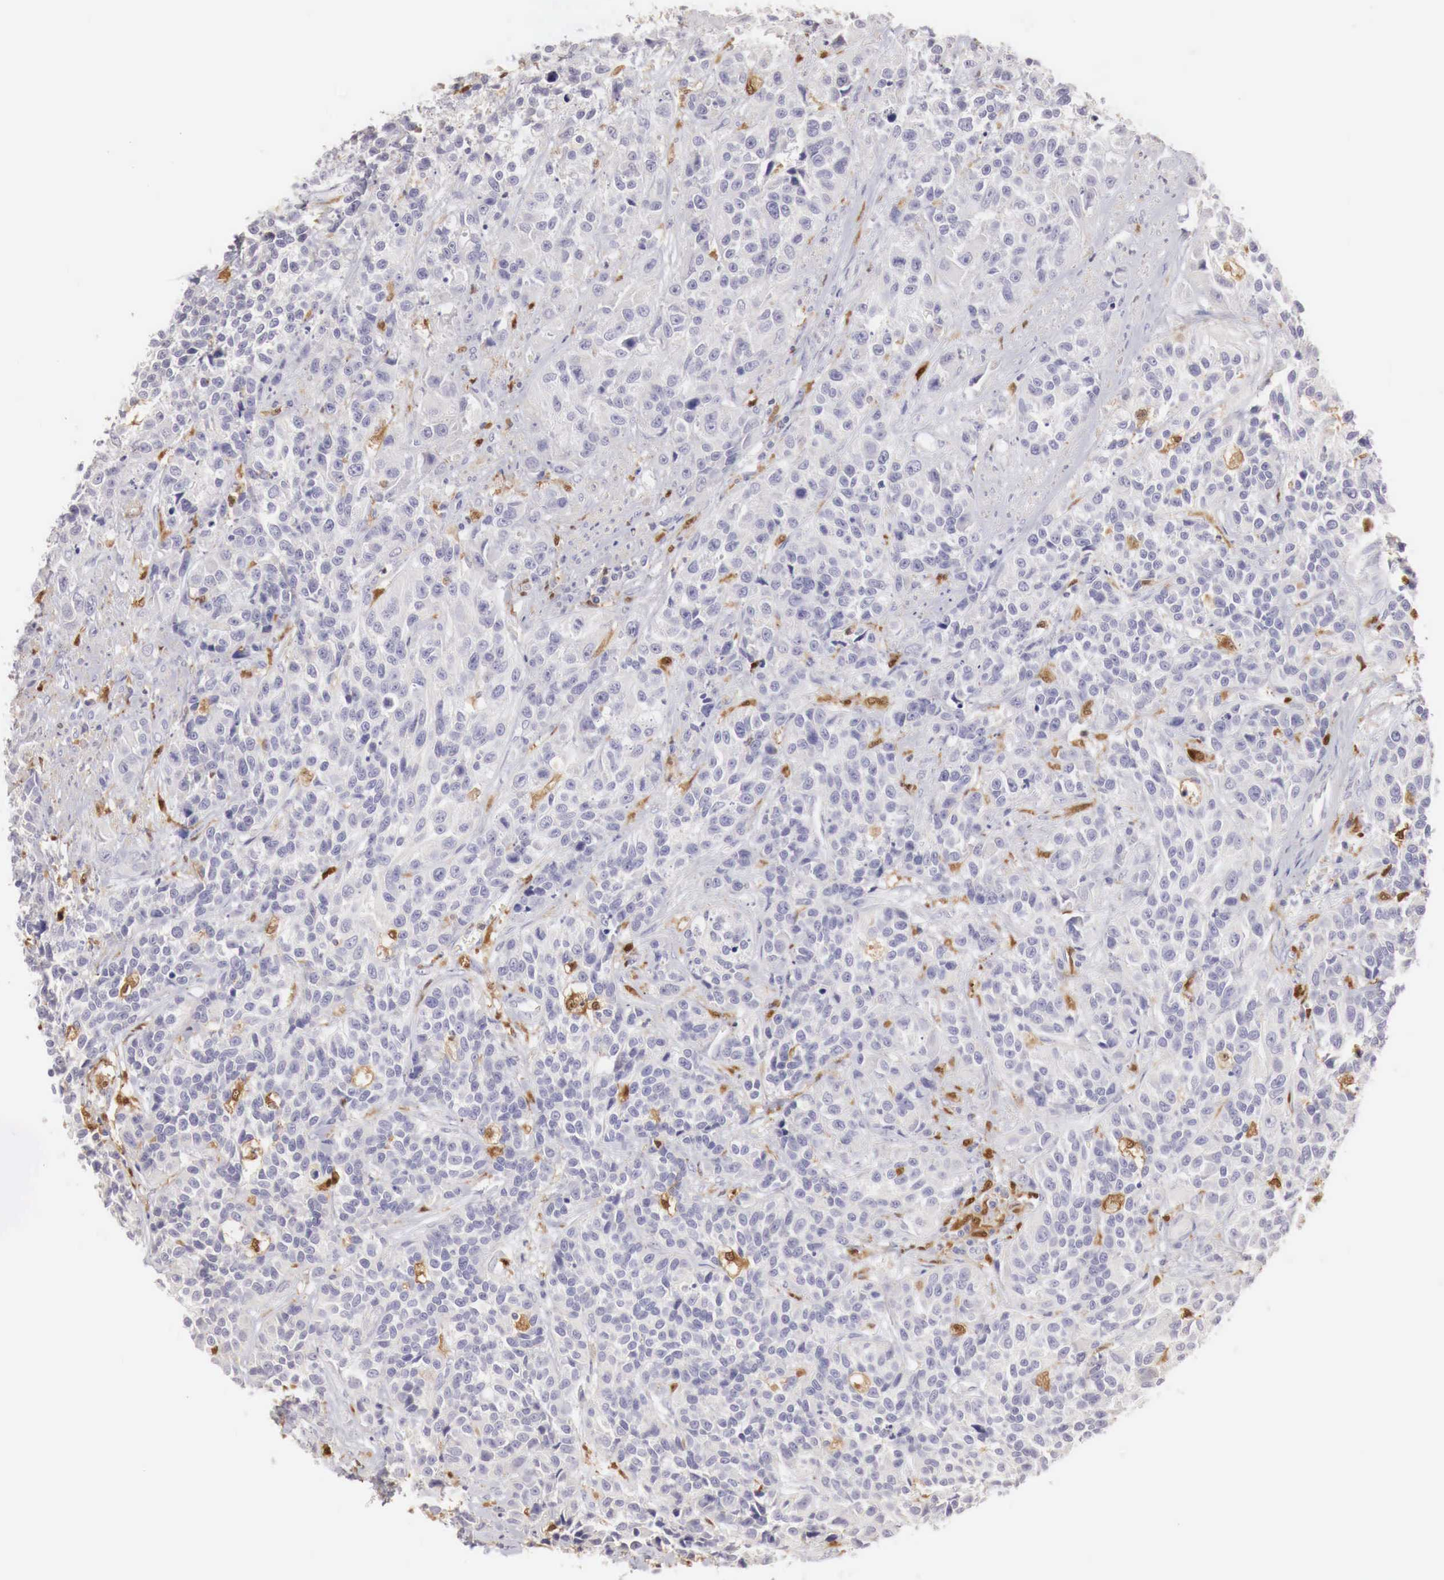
{"staining": {"intensity": "moderate", "quantity": "25%-75%", "location": "cytoplasmic/membranous"}, "tissue": "urothelial cancer", "cell_type": "Tumor cells", "image_type": "cancer", "snomed": [{"axis": "morphology", "description": "Urothelial carcinoma, High grade"}, {"axis": "topography", "description": "Urinary bladder"}], "caption": "High-grade urothelial carcinoma stained for a protein (brown) reveals moderate cytoplasmic/membranous positive staining in about 25%-75% of tumor cells.", "gene": "RENBP", "patient": {"sex": "female", "age": 81}}